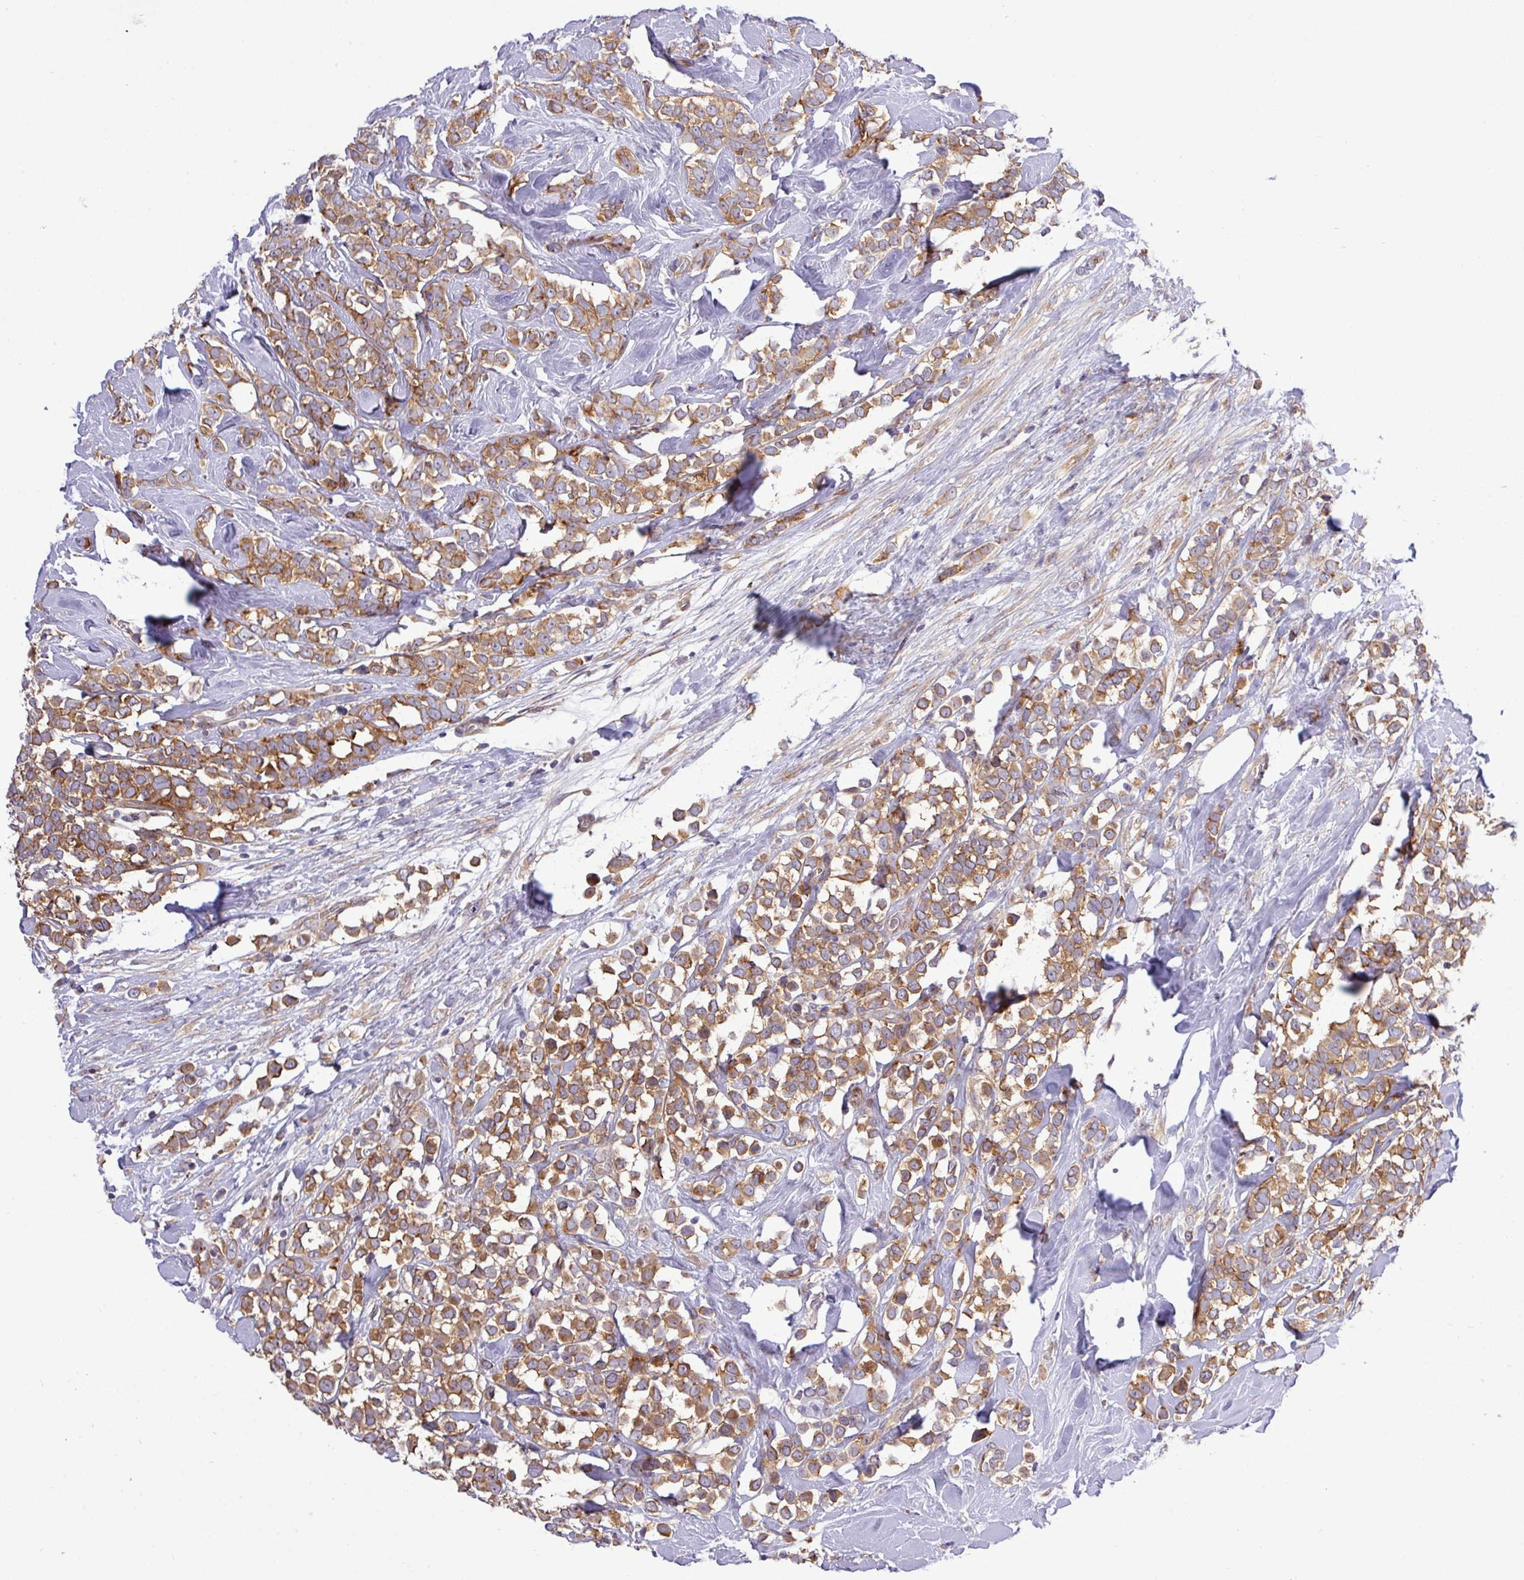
{"staining": {"intensity": "moderate", "quantity": ">75%", "location": "cytoplasmic/membranous"}, "tissue": "breast cancer", "cell_type": "Tumor cells", "image_type": "cancer", "snomed": [{"axis": "morphology", "description": "Duct carcinoma"}, {"axis": "topography", "description": "Breast"}], "caption": "Immunohistochemistry staining of invasive ductal carcinoma (breast), which demonstrates medium levels of moderate cytoplasmic/membranous staining in about >75% of tumor cells indicating moderate cytoplasmic/membranous protein positivity. The staining was performed using DAB (3,3'-diaminobenzidine) (brown) for protein detection and nuclei were counterstained in hematoxylin (blue).", "gene": "FAM222B", "patient": {"sex": "female", "age": 80}}